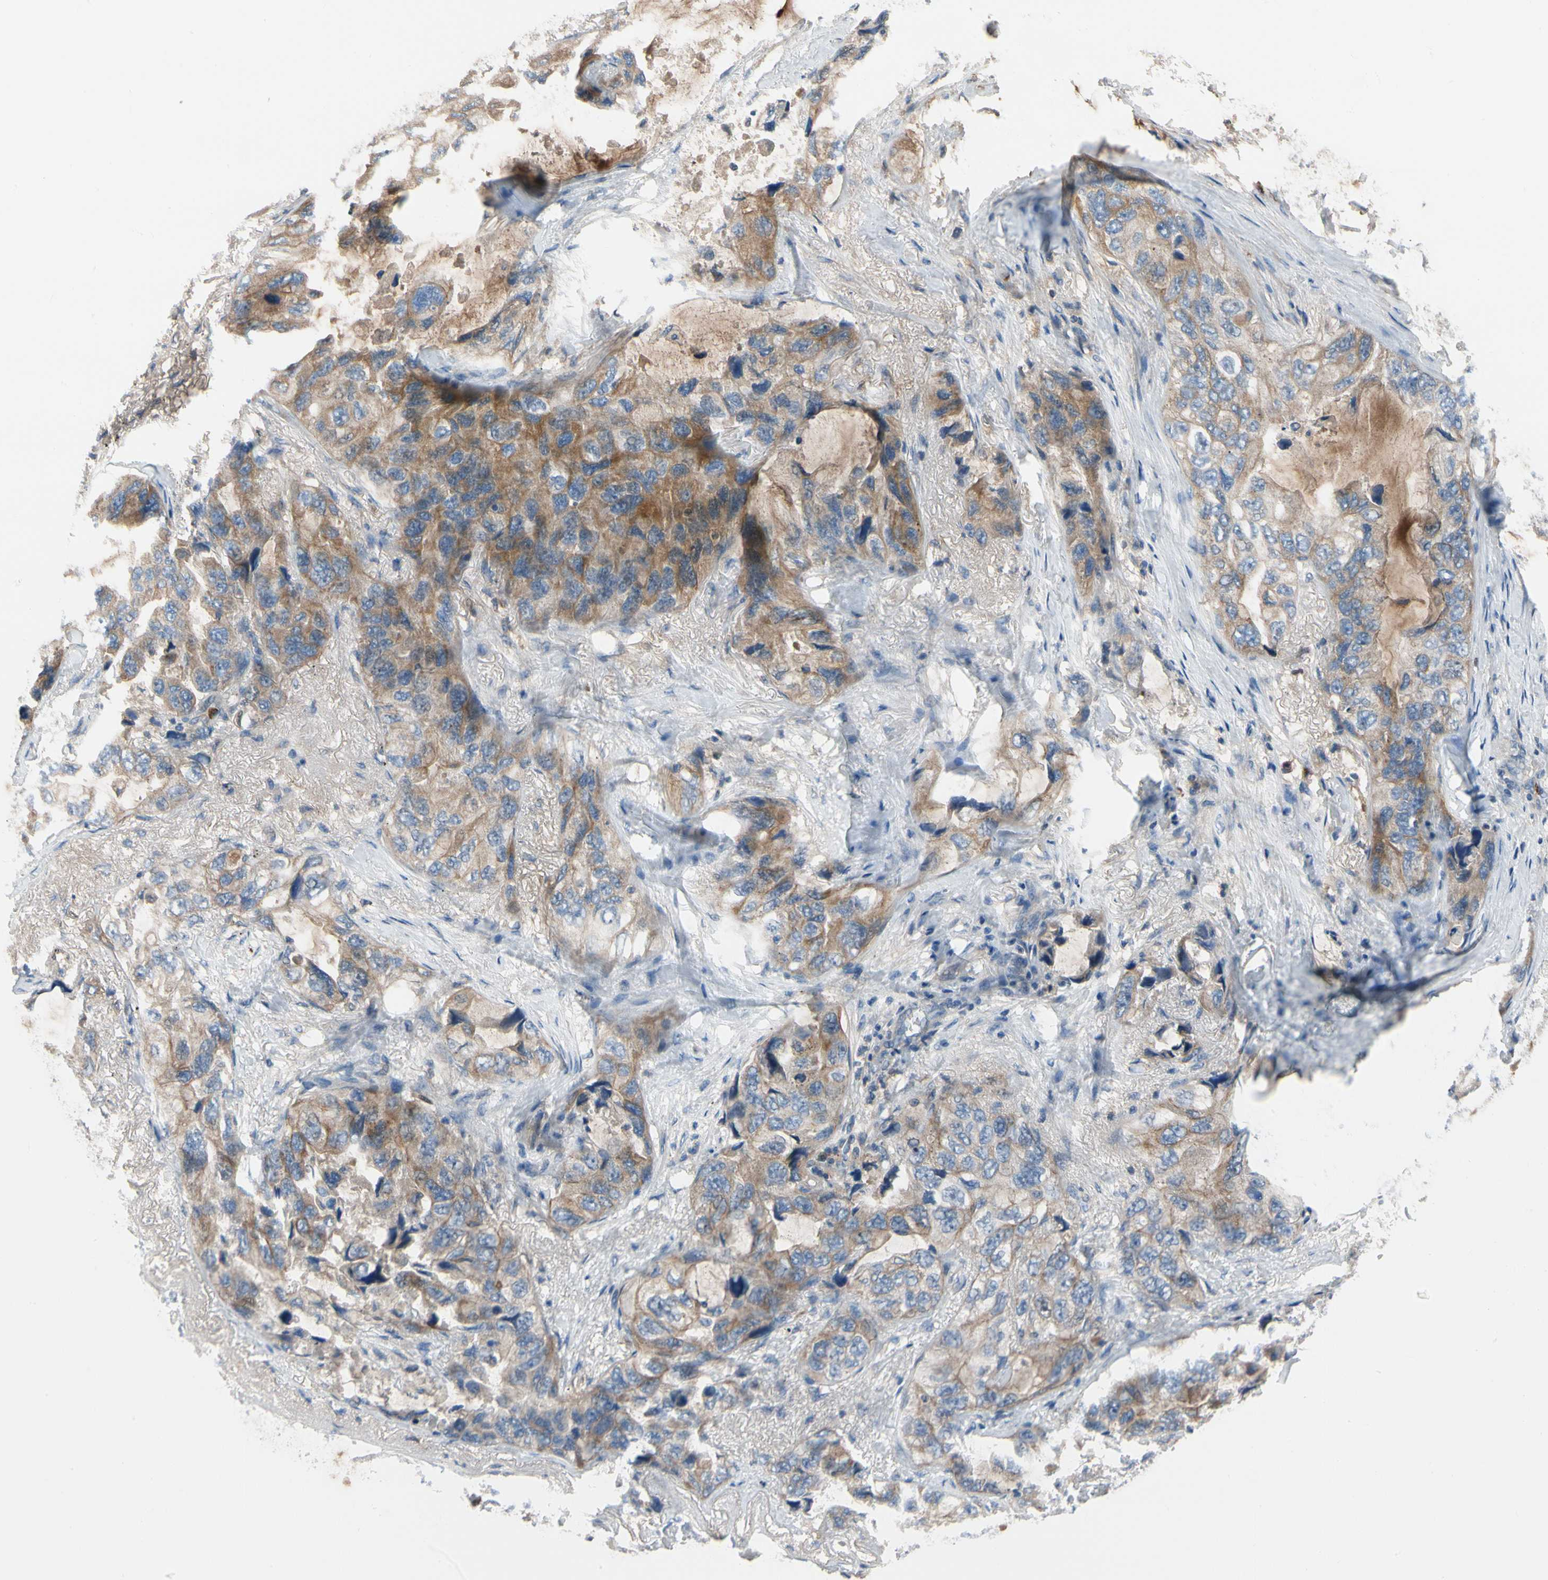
{"staining": {"intensity": "moderate", "quantity": "25%-75%", "location": "cytoplasmic/membranous"}, "tissue": "lung cancer", "cell_type": "Tumor cells", "image_type": "cancer", "snomed": [{"axis": "morphology", "description": "Squamous cell carcinoma, NOS"}, {"axis": "topography", "description": "Lung"}], "caption": "Immunohistochemical staining of lung squamous cell carcinoma demonstrates medium levels of moderate cytoplasmic/membranous protein positivity in approximately 25%-75% of tumor cells.", "gene": "HJURP", "patient": {"sex": "female", "age": 73}}